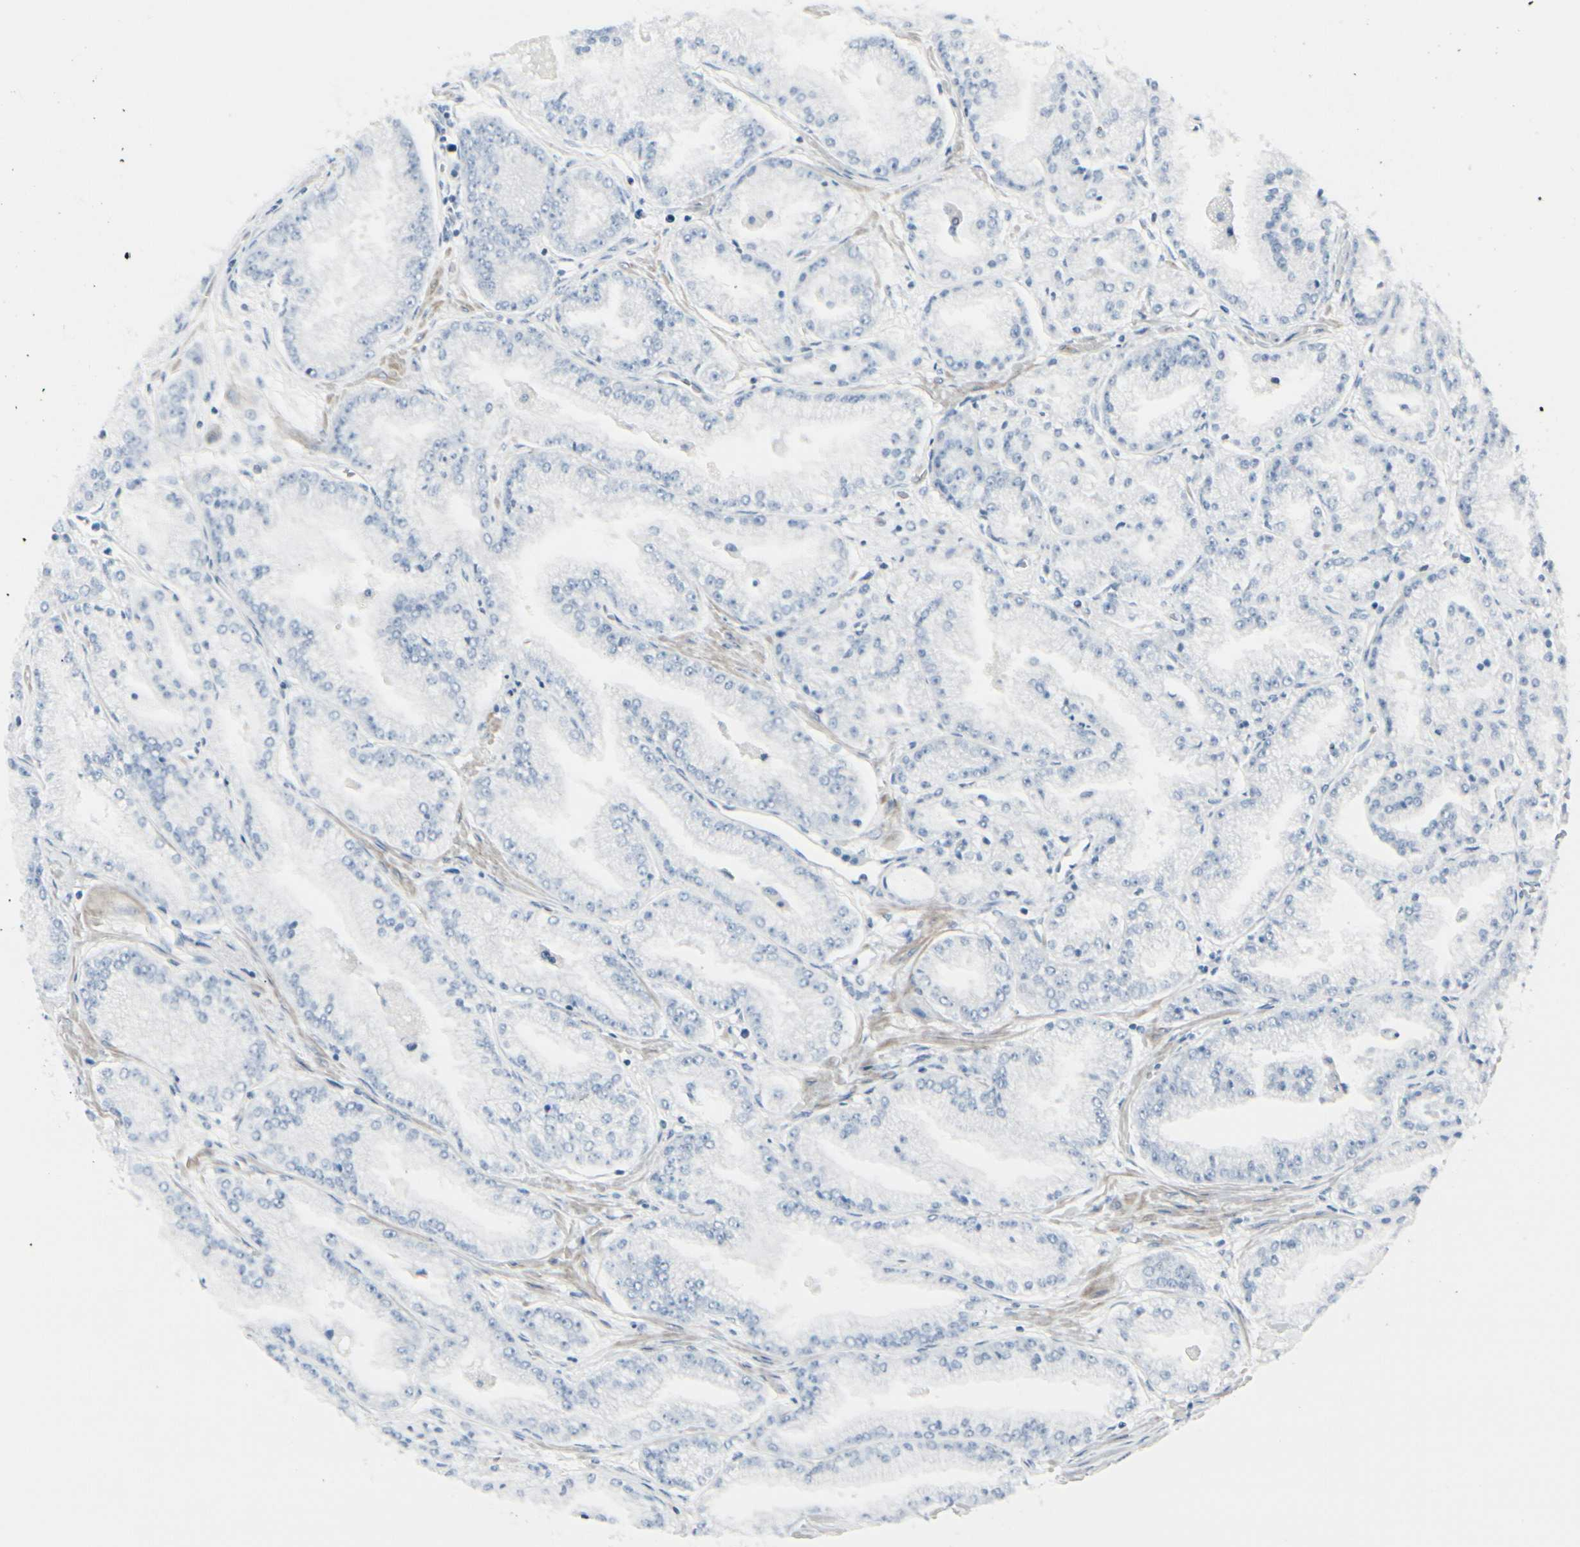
{"staining": {"intensity": "negative", "quantity": "none", "location": "none"}, "tissue": "prostate cancer", "cell_type": "Tumor cells", "image_type": "cancer", "snomed": [{"axis": "morphology", "description": "Adenocarcinoma, High grade"}, {"axis": "topography", "description": "Prostate"}], "caption": "DAB (3,3'-diaminobenzidine) immunohistochemical staining of prostate cancer reveals no significant staining in tumor cells.", "gene": "CDHR5", "patient": {"sex": "male", "age": 61}}